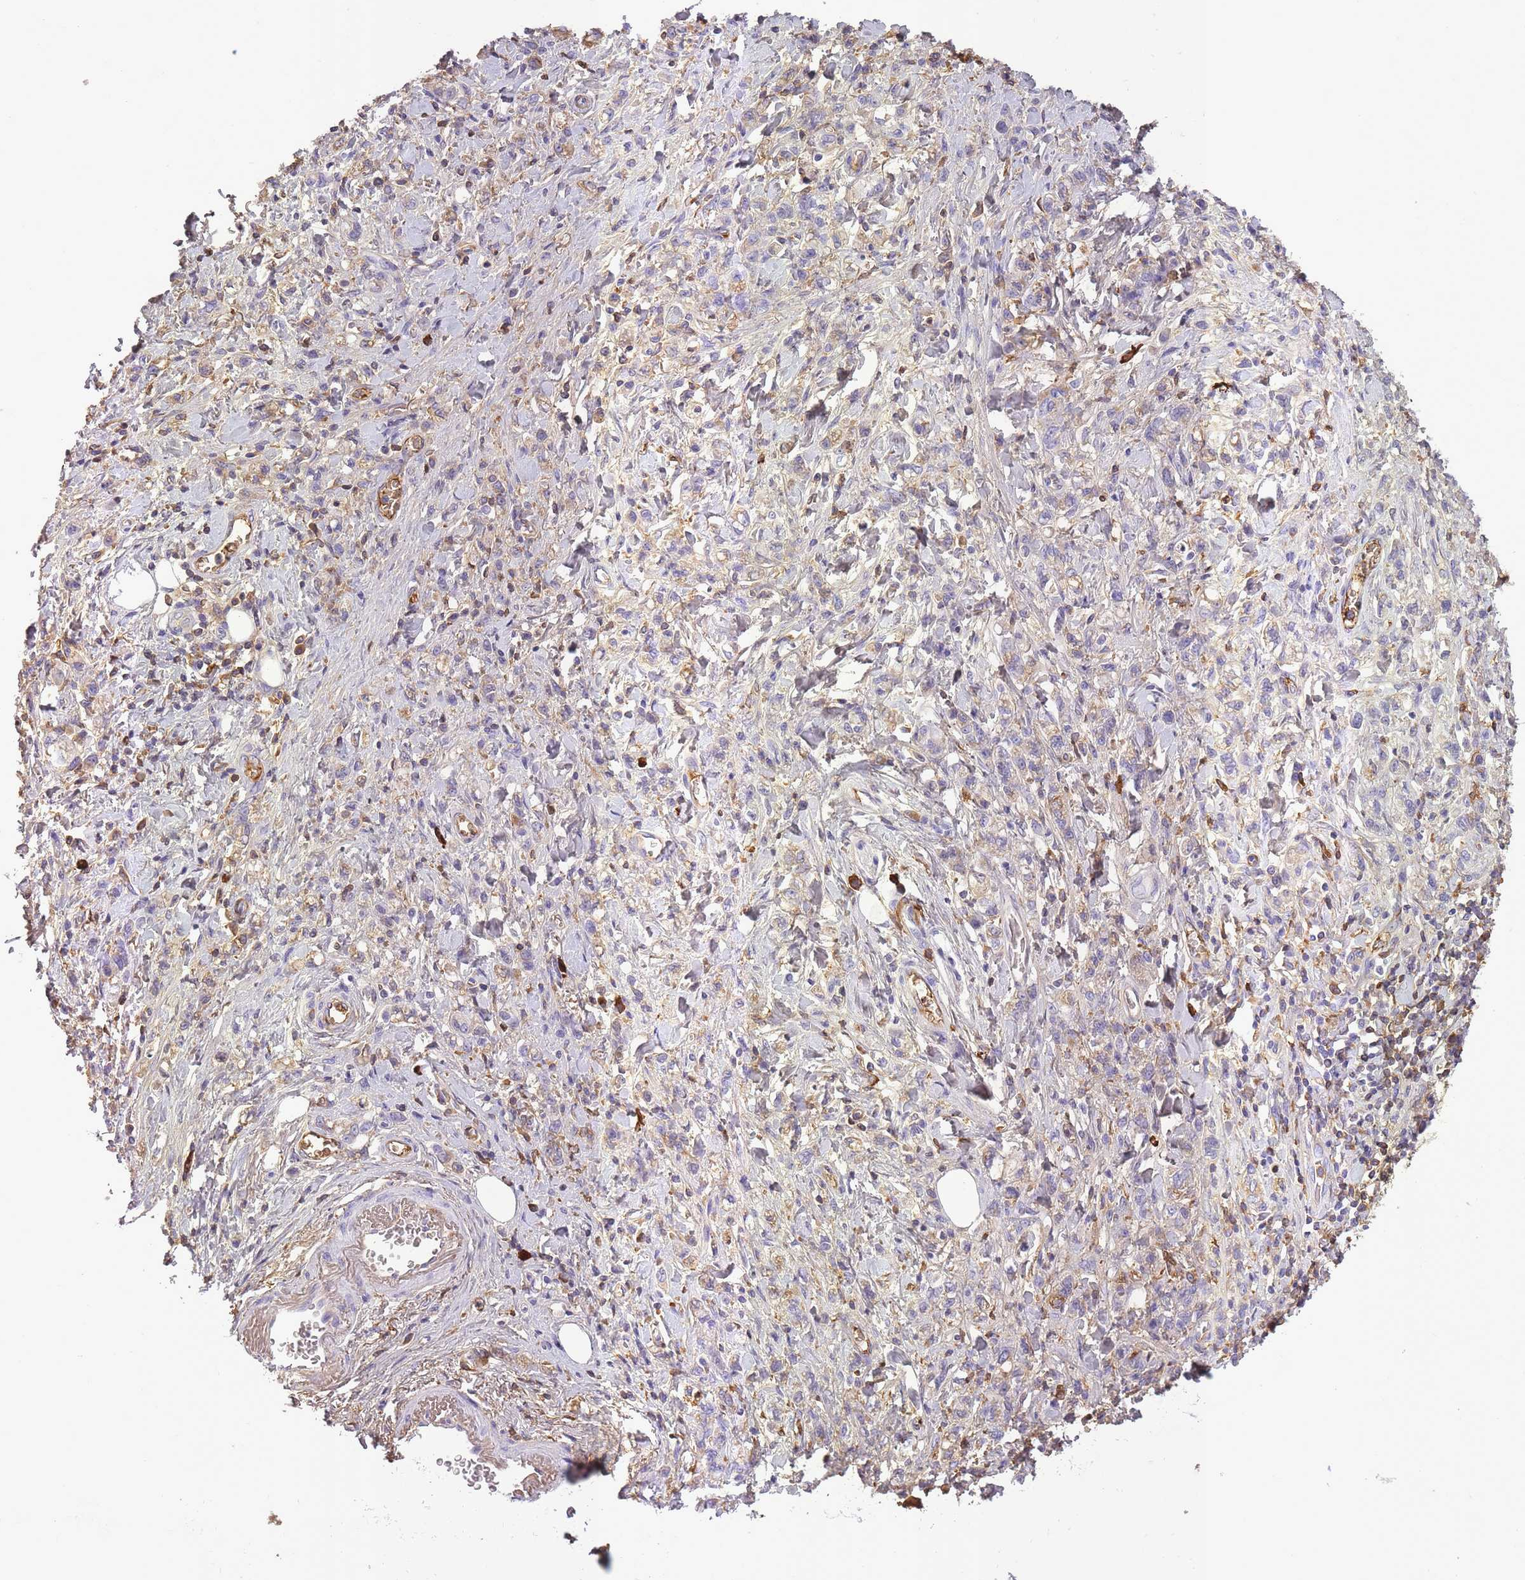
{"staining": {"intensity": "negative", "quantity": "none", "location": "none"}, "tissue": "stomach cancer", "cell_type": "Tumor cells", "image_type": "cancer", "snomed": [{"axis": "morphology", "description": "Adenocarcinoma, NOS"}, {"axis": "topography", "description": "Stomach"}], "caption": "Immunohistochemistry (IHC) image of neoplastic tissue: human stomach cancer (adenocarcinoma) stained with DAB reveals no significant protein expression in tumor cells.", "gene": "IGKV1D-42", "patient": {"sex": "male", "age": 77}}